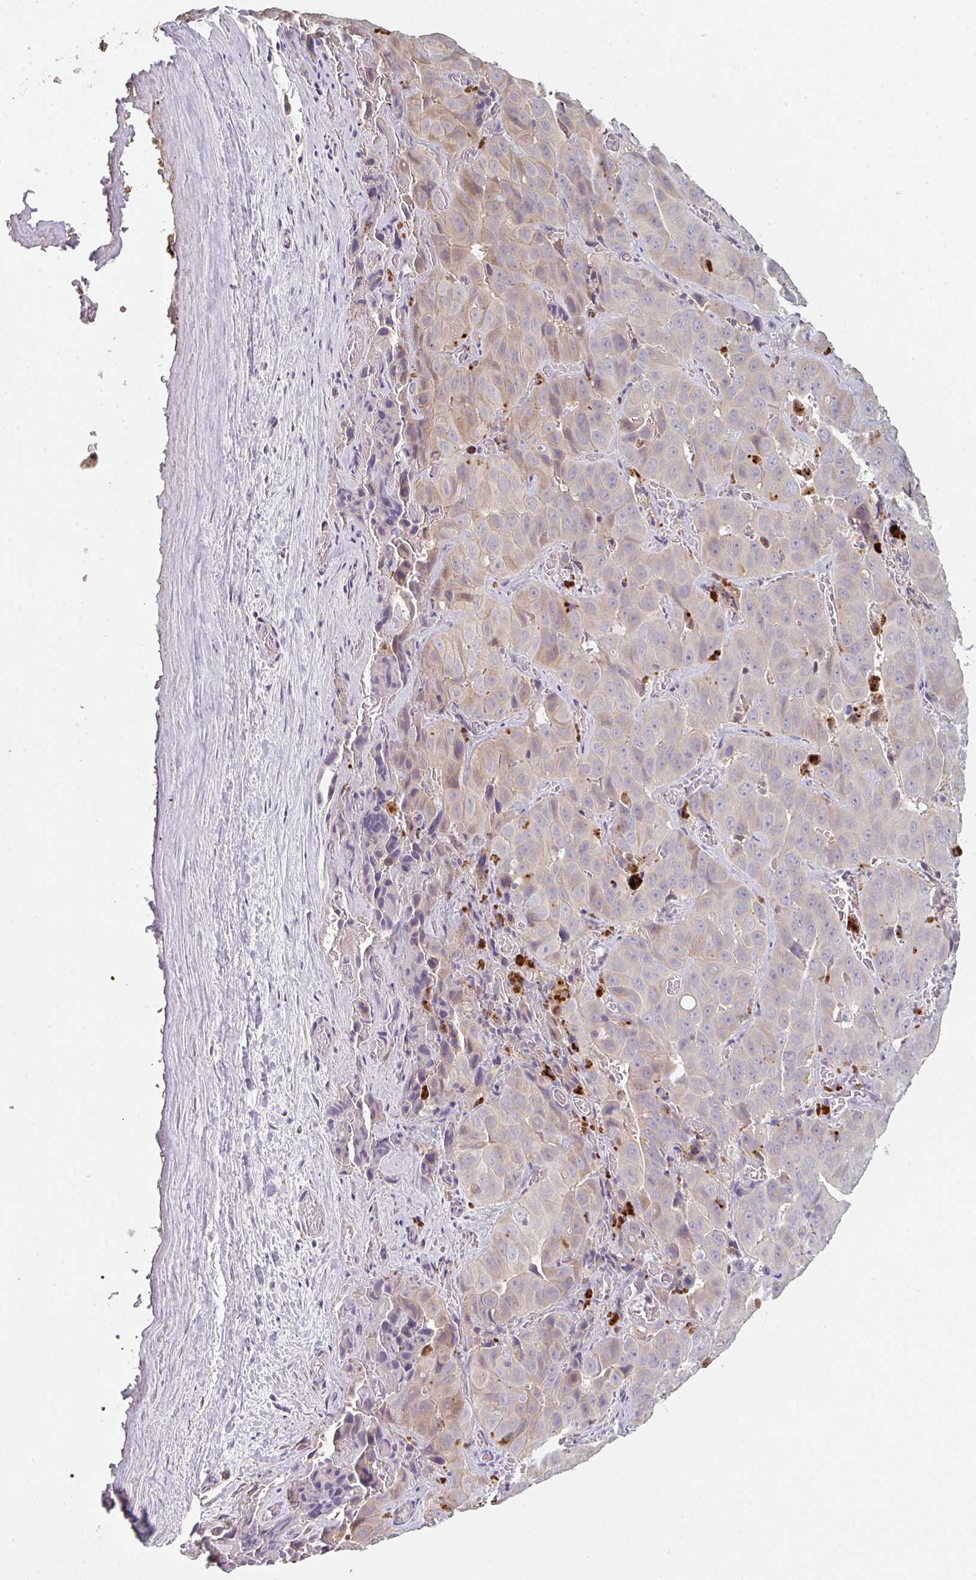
{"staining": {"intensity": "weak", "quantity": "<25%", "location": "cytoplasmic/membranous"}, "tissue": "liver cancer", "cell_type": "Tumor cells", "image_type": "cancer", "snomed": [{"axis": "morphology", "description": "Cholangiocarcinoma"}, {"axis": "topography", "description": "Liver"}], "caption": "High power microscopy histopathology image of an IHC micrograph of liver cholangiocarcinoma, revealing no significant expression in tumor cells.", "gene": "TMEM237", "patient": {"sex": "female", "age": 52}}